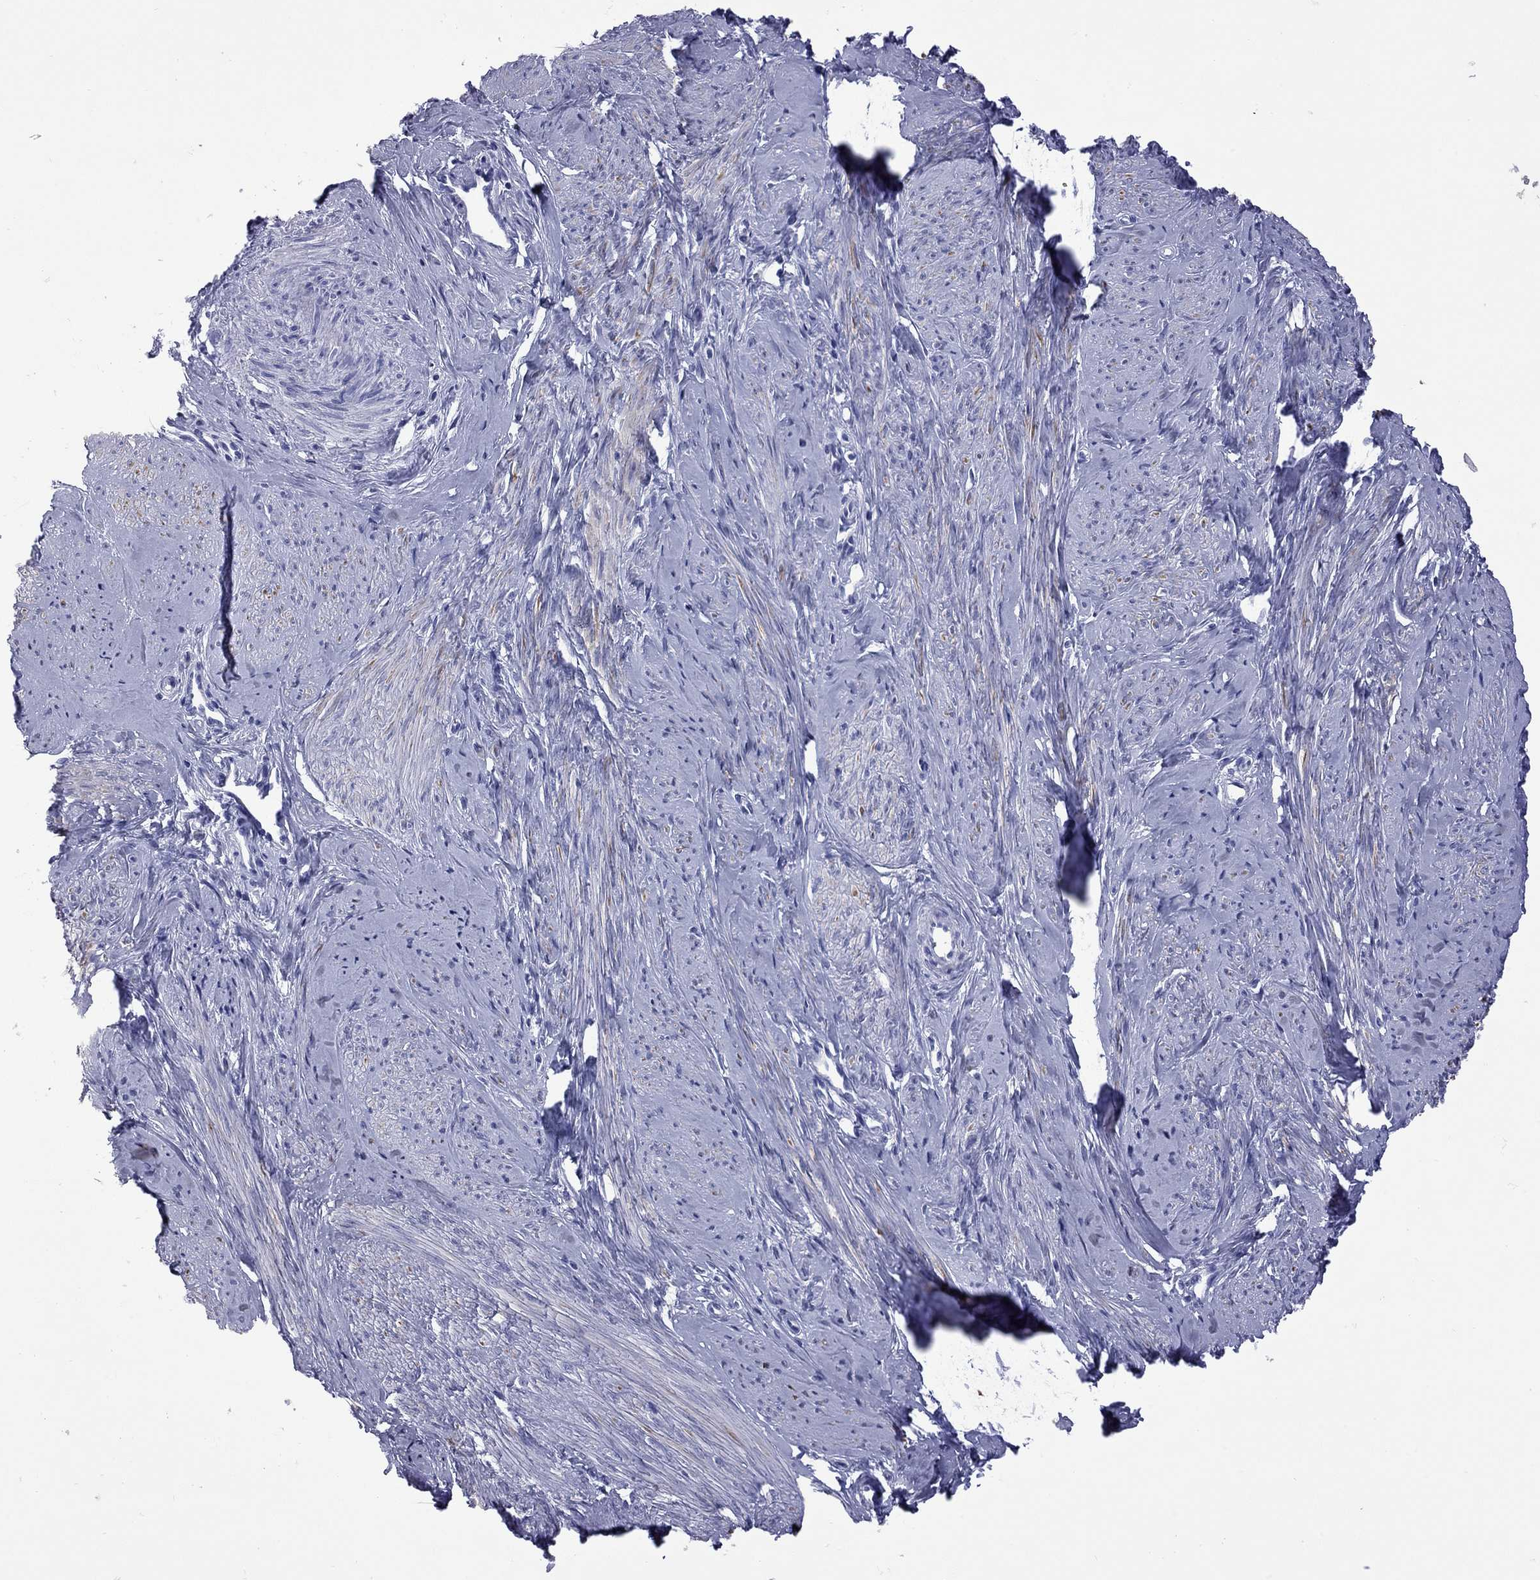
{"staining": {"intensity": "negative", "quantity": "none", "location": "none"}, "tissue": "smooth muscle", "cell_type": "Smooth muscle cells", "image_type": "normal", "snomed": [{"axis": "morphology", "description": "Normal tissue, NOS"}, {"axis": "topography", "description": "Smooth muscle"}], "caption": "Immunohistochemical staining of benign smooth muscle shows no significant staining in smooth muscle cells. The staining is performed using DAB (3,3'-diaminobenzidine) brown chromogen with nuclei counter-stained in using hematoxylin.", "gene": "EPPIN", "patient": {"sex": "female", "age": 48}}